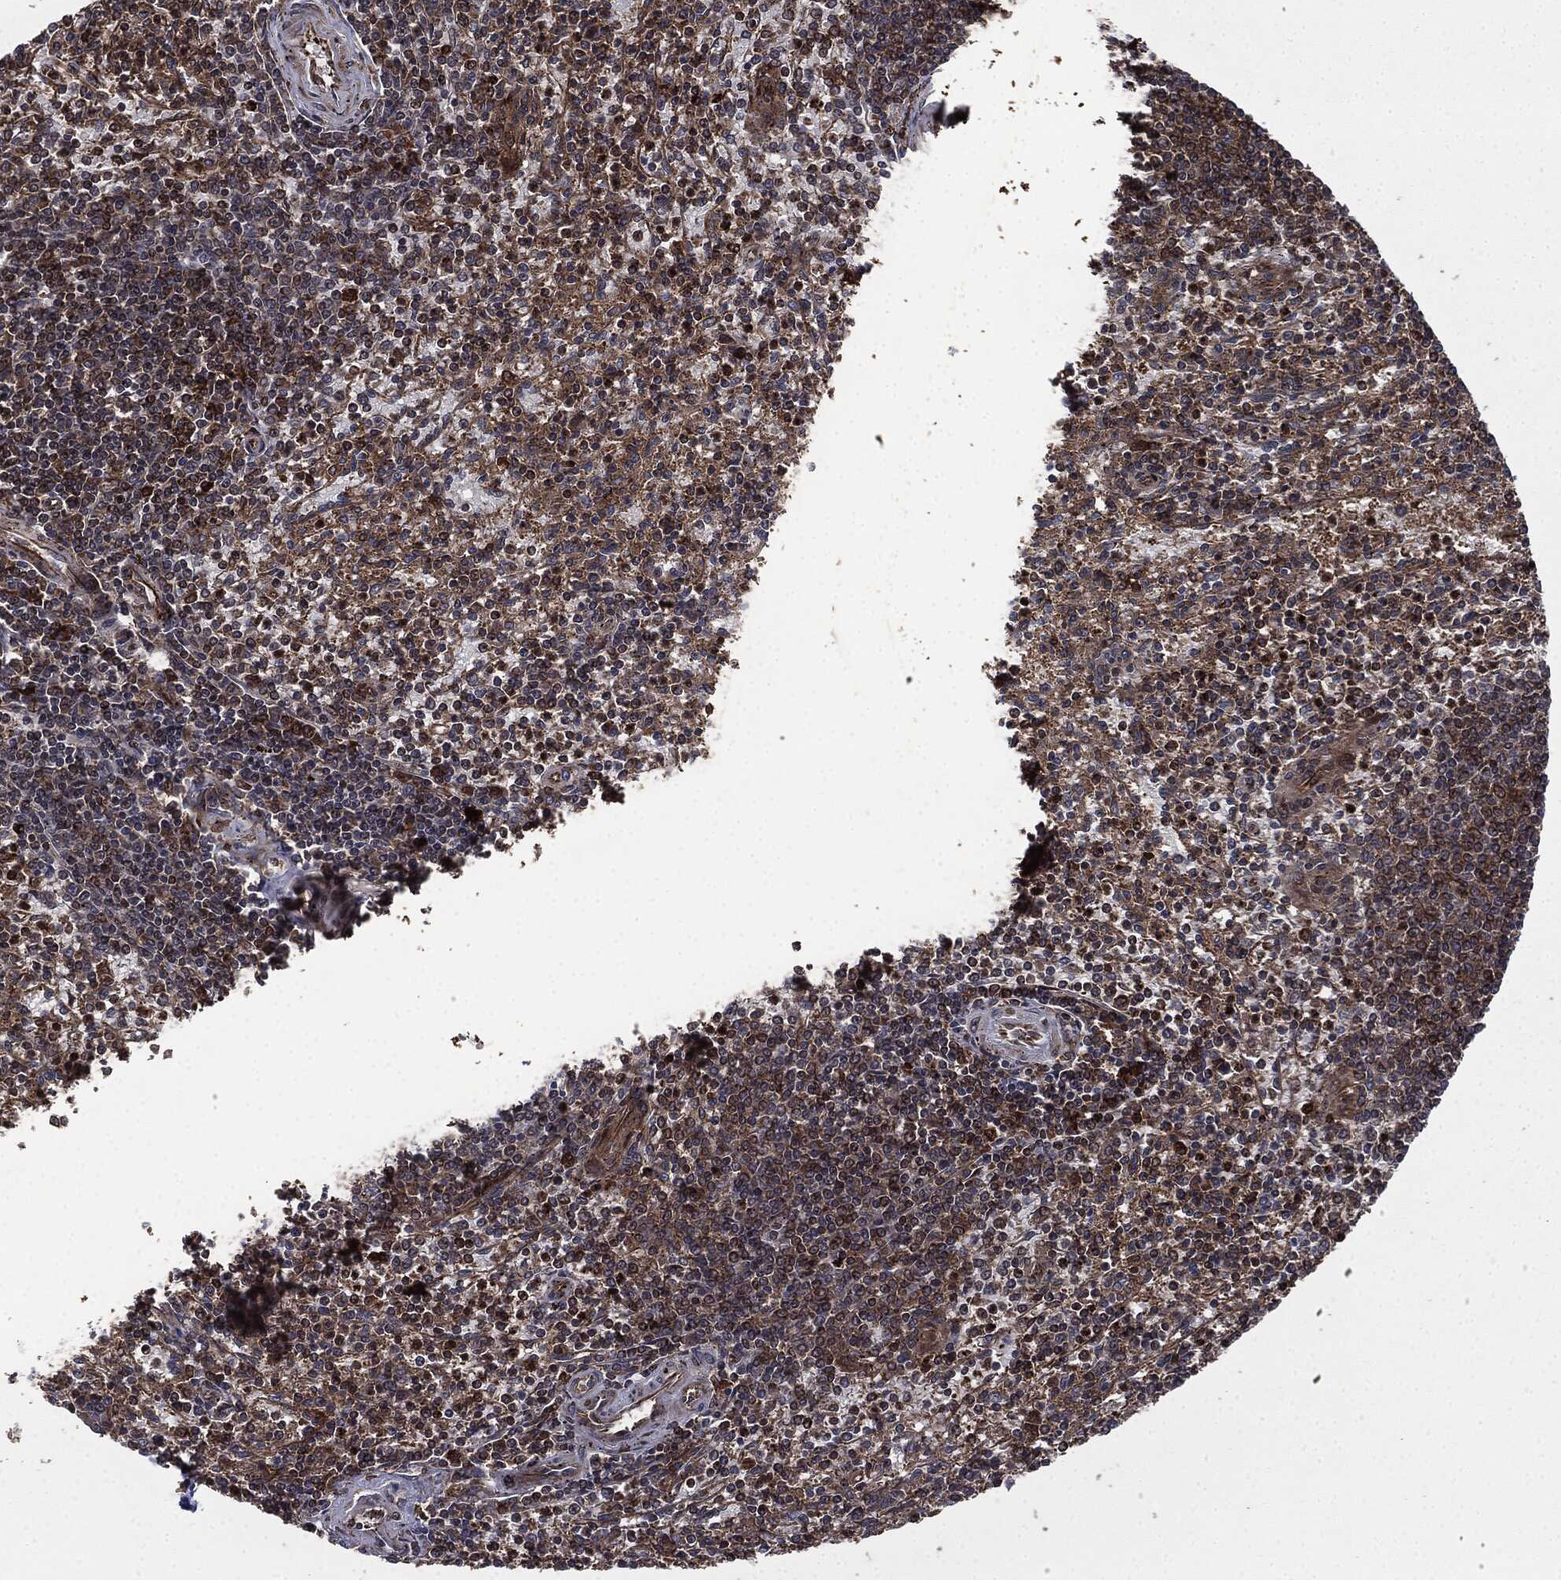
{"staining": {"intensity": "moderate", "quantity": ">75%", "location": "cytoplasmic/membranous"}, "tissue": "spleen", "cell_type": "Cells in red pulp", "image_type": "normal", "snomed": [{"axis": "morphology", "description": "Normal tissue, NOS"}, {"axis": "topography", "description": "Spleen"}], "caption": "Benign spleen exhibits moderate cytoplasmic/membranous positivity in approximately >75% of cells in red pulp, visualized by immunohistochemistry. (DAB (3,3'-diaminobenzidine) IHC, brown staining for protein, blue staining for nuclei).", "gene": "RAP1GDS1", "patient": {"sex": "female", "age": 37}}